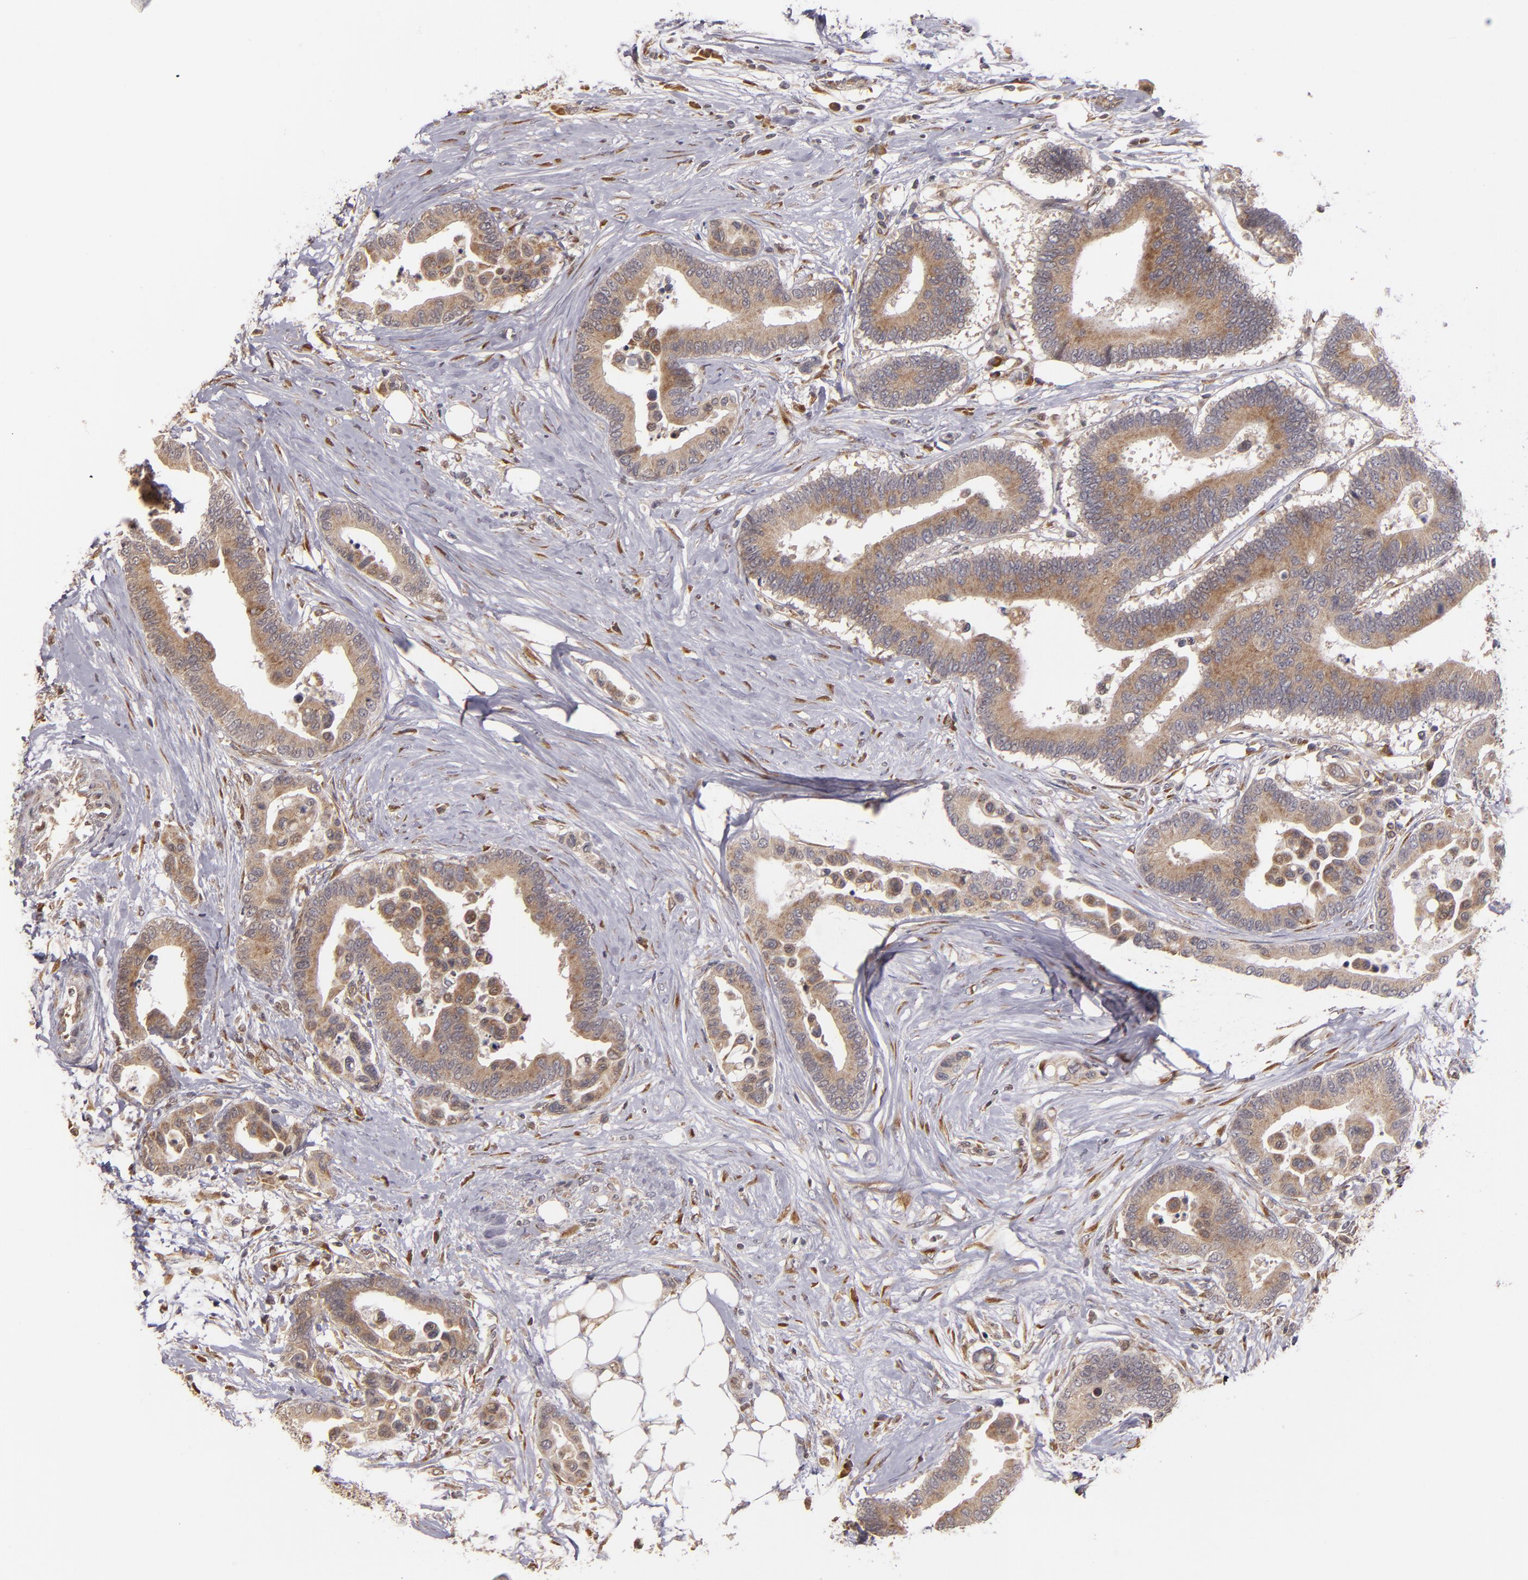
{"staining": {"intensity": "moderate", "quantity": ">75%", "location": "cytoplasmic/membranous"}, "tissue": "colorectal cancer", "cell_type": "Tumor cells", "image_type": "cancer", "snomed": [{"axis": "morphology", "description": "Adenocarcinoma, NOS"}, {"axis": "topography", "description": "Colon"}], "caption": "Tumor cells reveal medium levels of moderate cytoplasmic/membranous staining in approximately >75% of cells in human colorectal cancer (adenocarcinoma). (Stains: DAB (3,3'-diaminobenzidine) in brown, nuclei in blue, Microscopy: brightfield microscopy at high magnification).", "gene": "CASP1", "patient": {"sex": "male", "age": 82}}